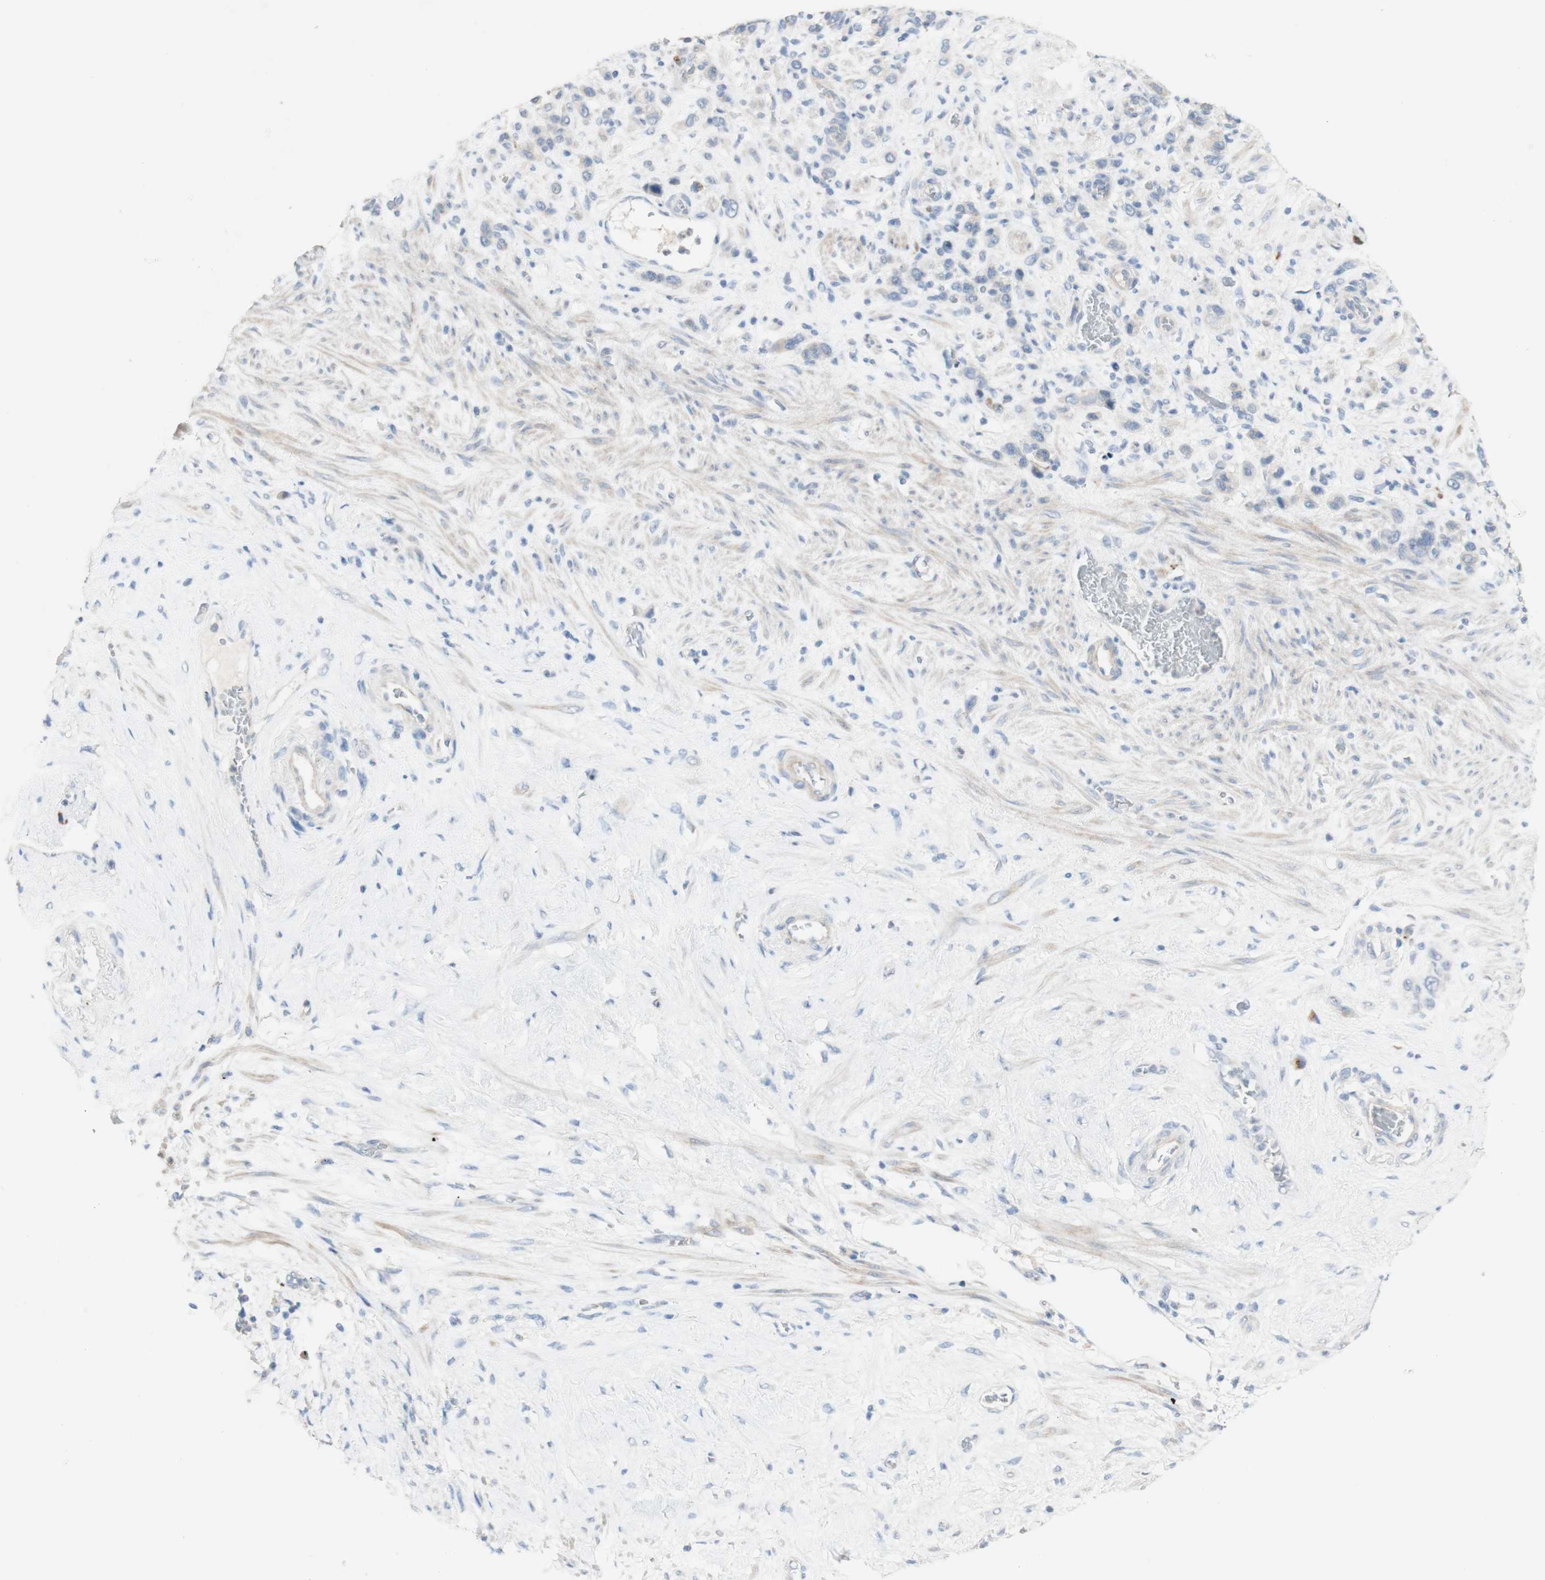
{"staining": {"intensity": "moderate", "quantity": "<25%", "location": "cytoplasmic/membranous"}, "tissue": "stomach cancer", "cell_type": "Tumor cells", "image_type": "cancer", "snomed": [{"axis": "morphology", "description": "Adenocarcinoma, NOS"}, {"axis": "morphology", "description": "Adenocarcinoma, High grade"}, {"axis": "topography", "description": "Stomach, upper"}, {"axis": "topography", "description": "Stomach, lower"}], "caption": "Tumor cells reveal low levels of moderate cytoplasmic/membranous expression in about <25% of cells in adenocarcinoma (stomach).", "gene": "MANEA", "patient": {"sex": "female", "age": 65}}